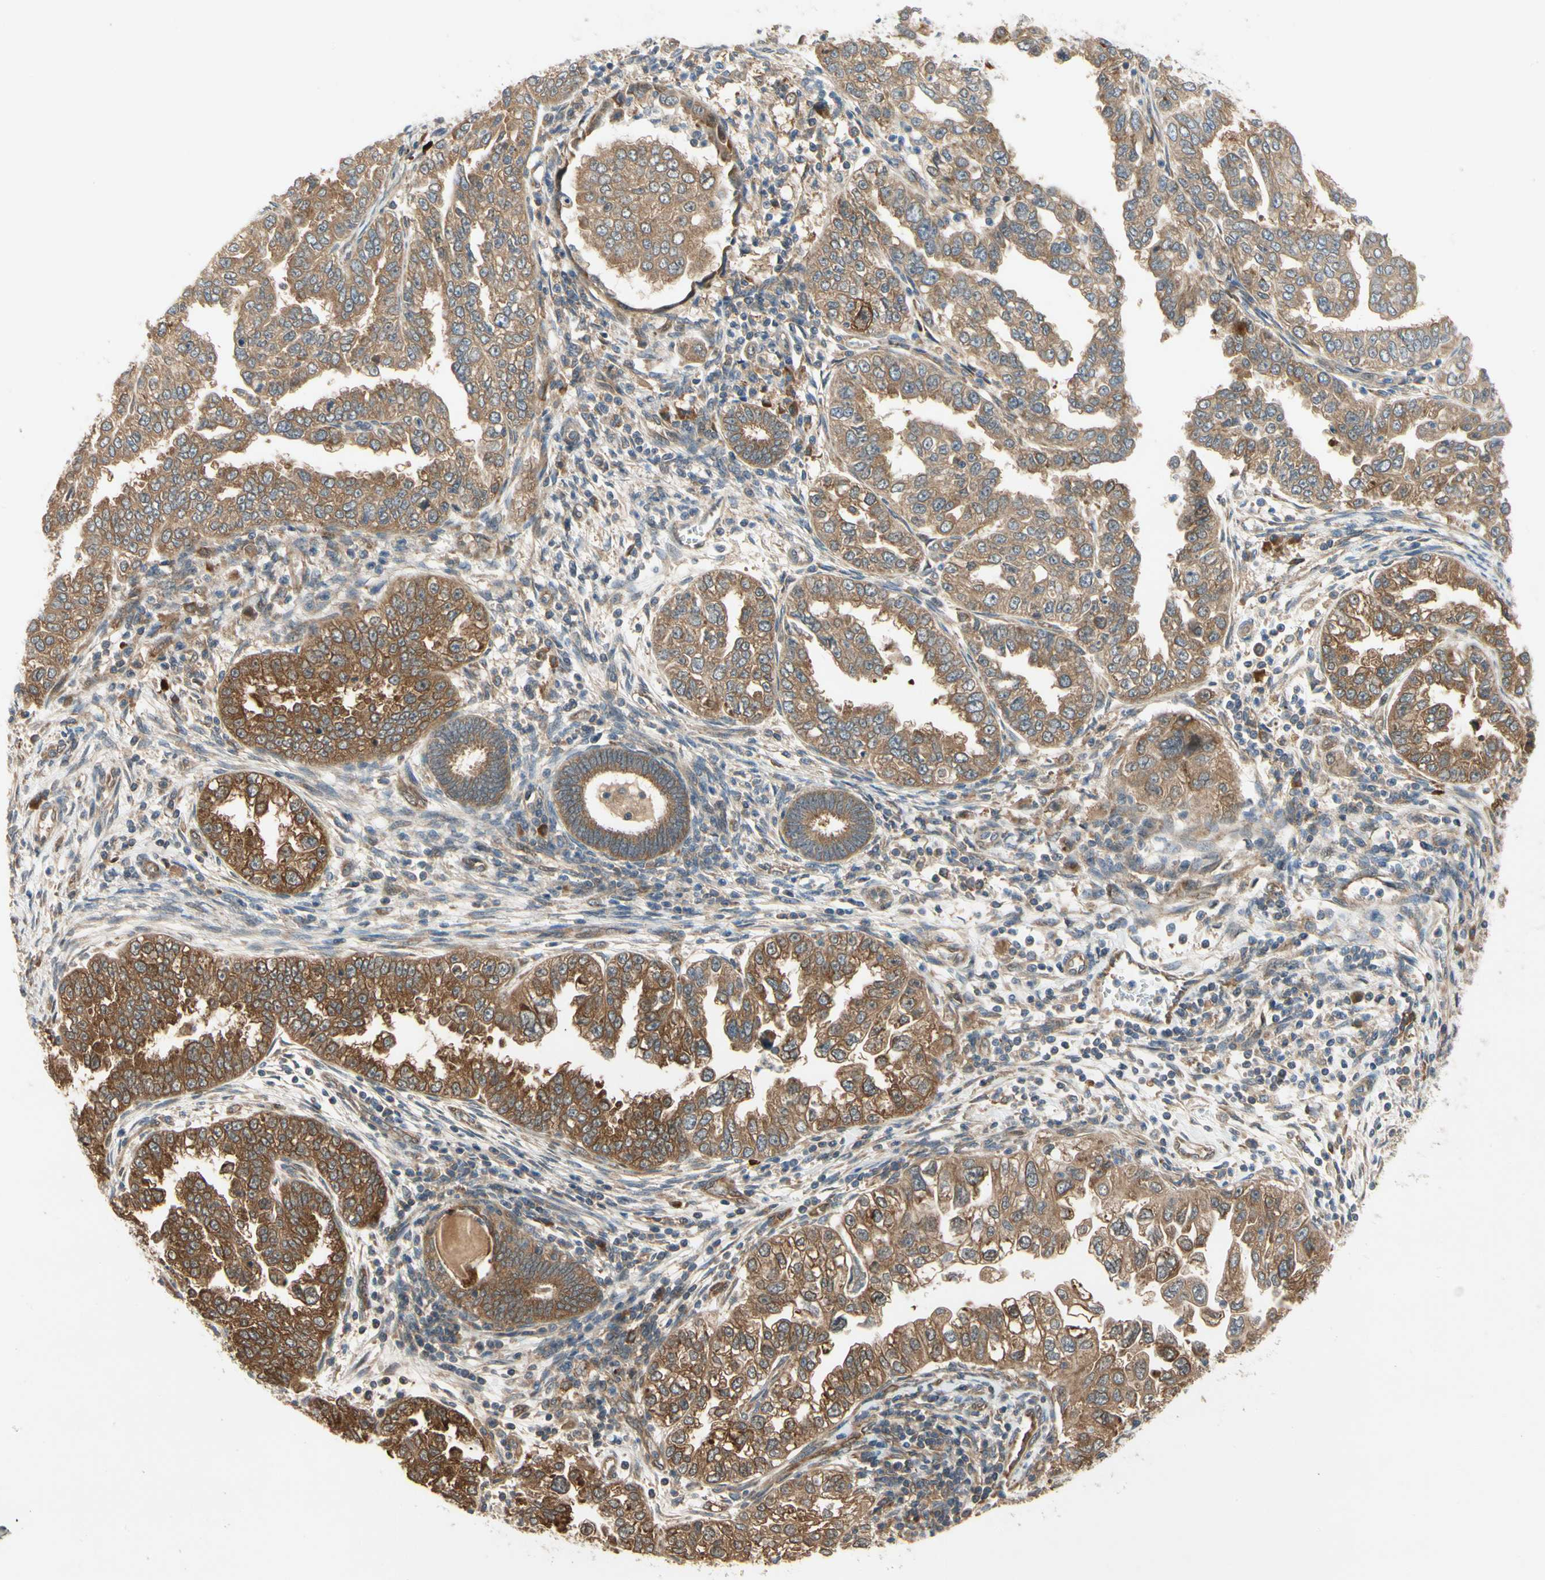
{"staining": {"intensity": "moderate", "quantity": ">75%", "location": "cytoplasmic/membranous"}, "tissue": "endometrial cancer", "cell_type": "Tumor cells", "image_type": "cancer", "snomed": [{"axis": "morphology", "description": "Adenocarcinoma, NOS"}, {"axis": "topography", "description": "Endometrium"}], "caption": "Brown immunohistochemical staining in endometrial adenocarcinoma exhibits moderate cytoplasmic/membranous expression in approximately >75% of tumor cells.", "gene": "TDRP", "patient": {"sex": "female", "age": 85}}